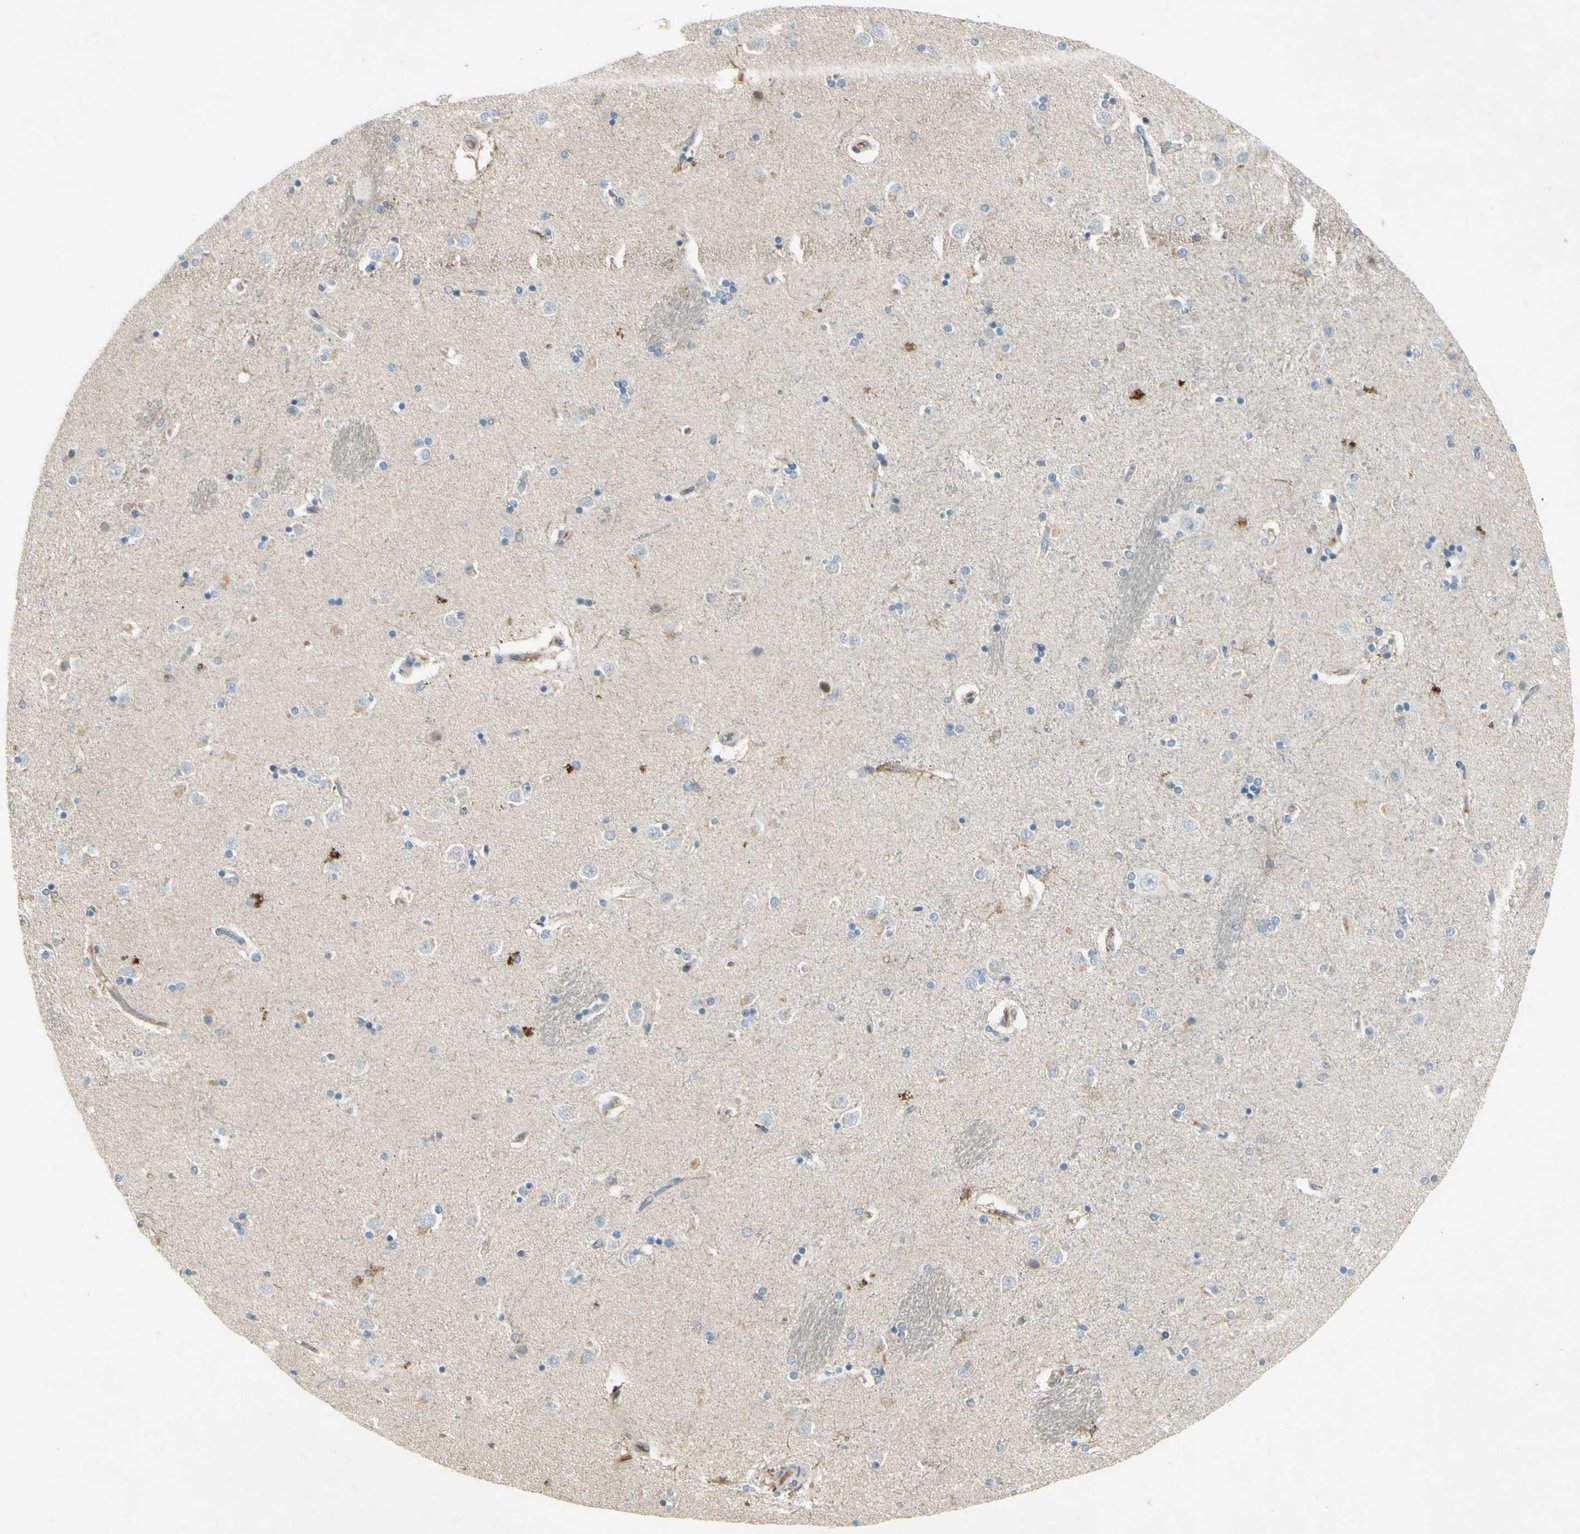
{"staining": {"intensity": "negative", "quantity": "none", "location": "none"}, "tissue": "caudate", "cell_type": "Glial cells", "image_type": "normal", "snomed": [{"axis": "morphology", "description": "Normal tissue, NOS"}, {"axis": "topography", "description": "Lateral ventricle wall"}], "caption": "Immunohistochemical staining of normal caudate reveals no significant staining in glial cells. (DAB (3,3'-diaminobenzidine) immunohistochemistry visualized using brightfield microscopy, high magnification).", "gene": "C1orf159", "patient": {"sex": "female", "age": 54}}